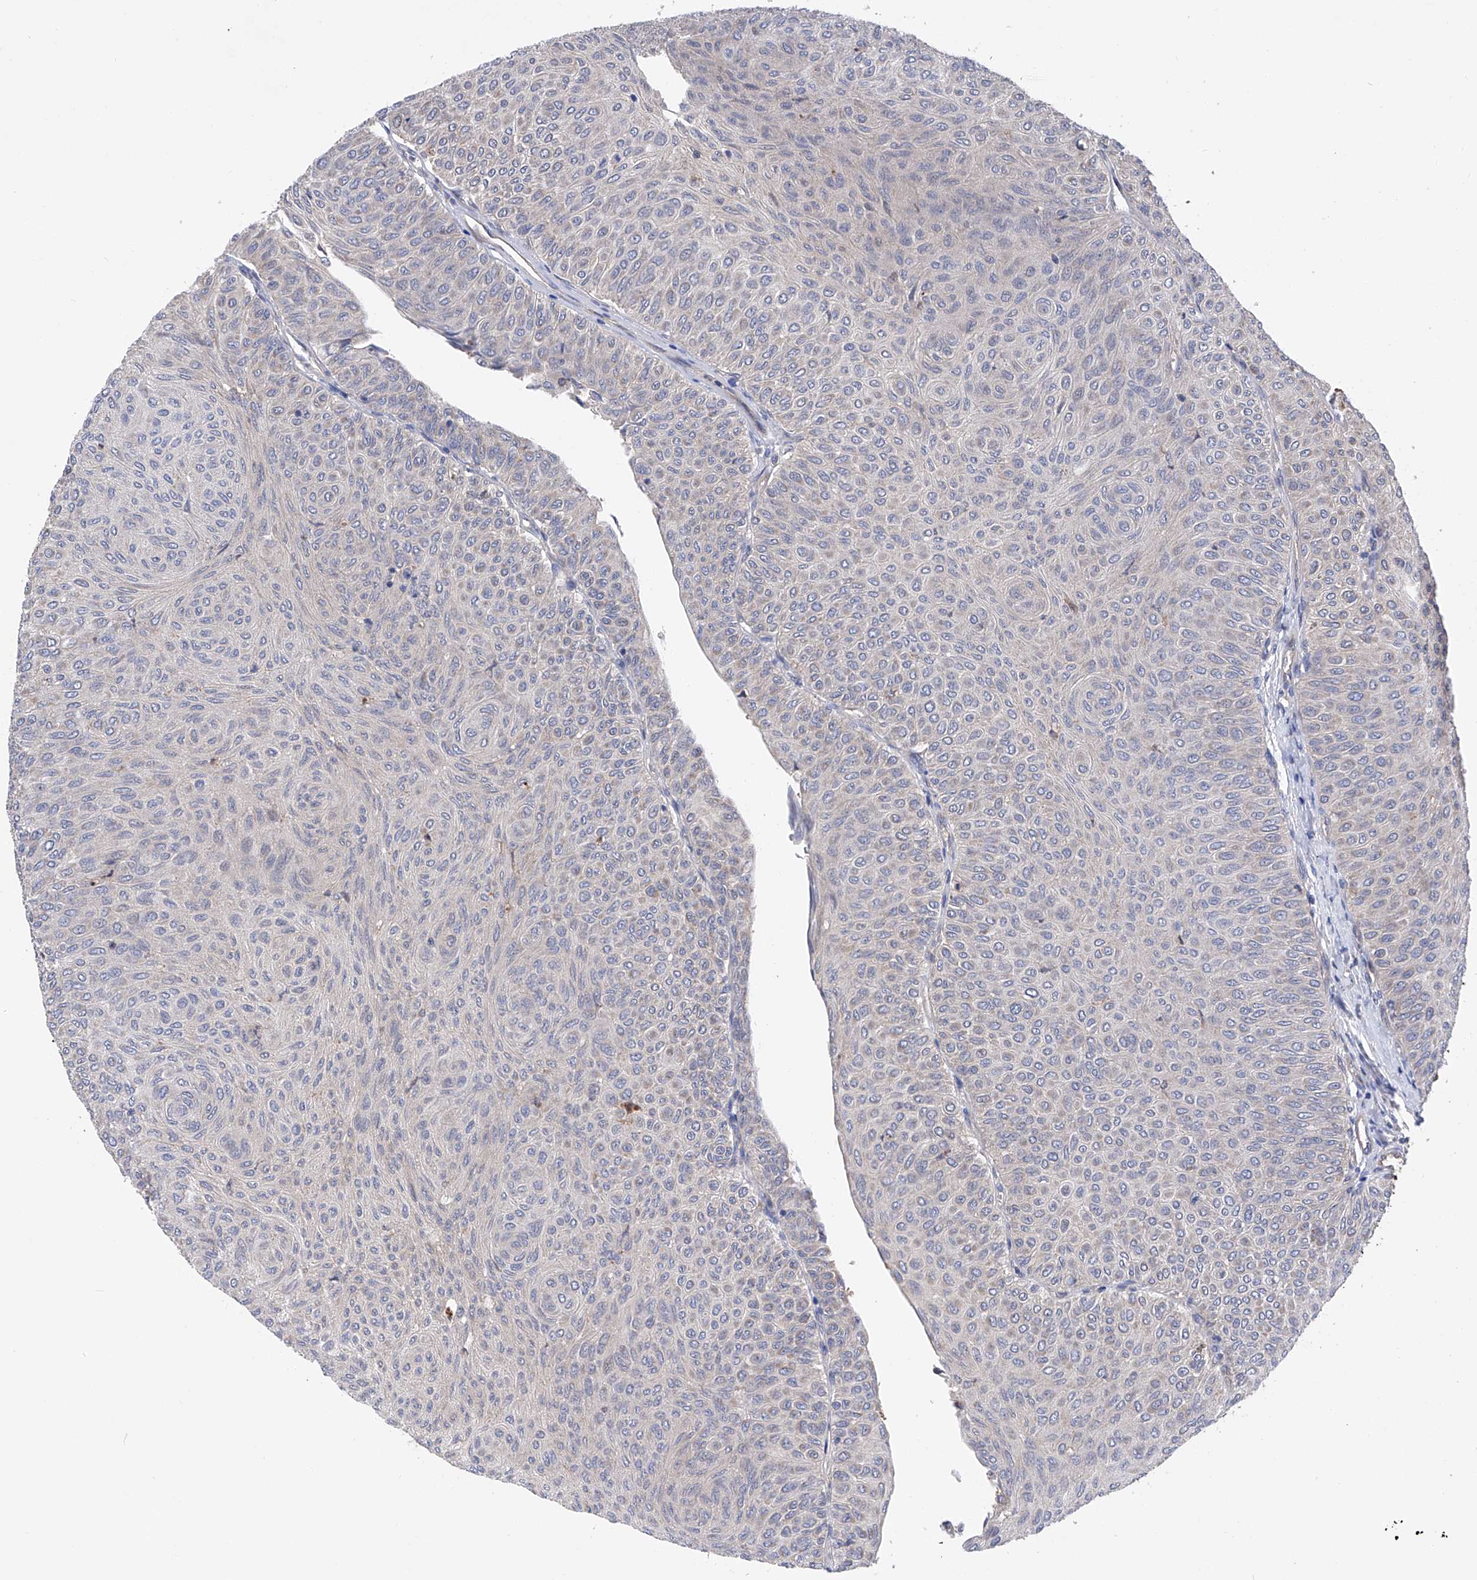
{"staining": {"intensity": "weak", "quantity": "25%-75%", "location": "cytoplasmic/membranous"}, "tissue": "urothelial cancer", "cell_type": "Tumor cells", "image_type": "cancer", "snomed": [{"axis": "morphology", "description": "Urothelial carcinoma, Low grade"}, {"axis": "topography", "description": "Urinary bladder"}], "caption": "A brown stain labels weak cytoplasmic/membranous expression of a protein in human urothelial cancer tumor cells. (brown staining indicates protein expression, while blue staining denotes nuclei).", "gene": "SPATA20", "patient": {"sex": "male", "age": 78}}